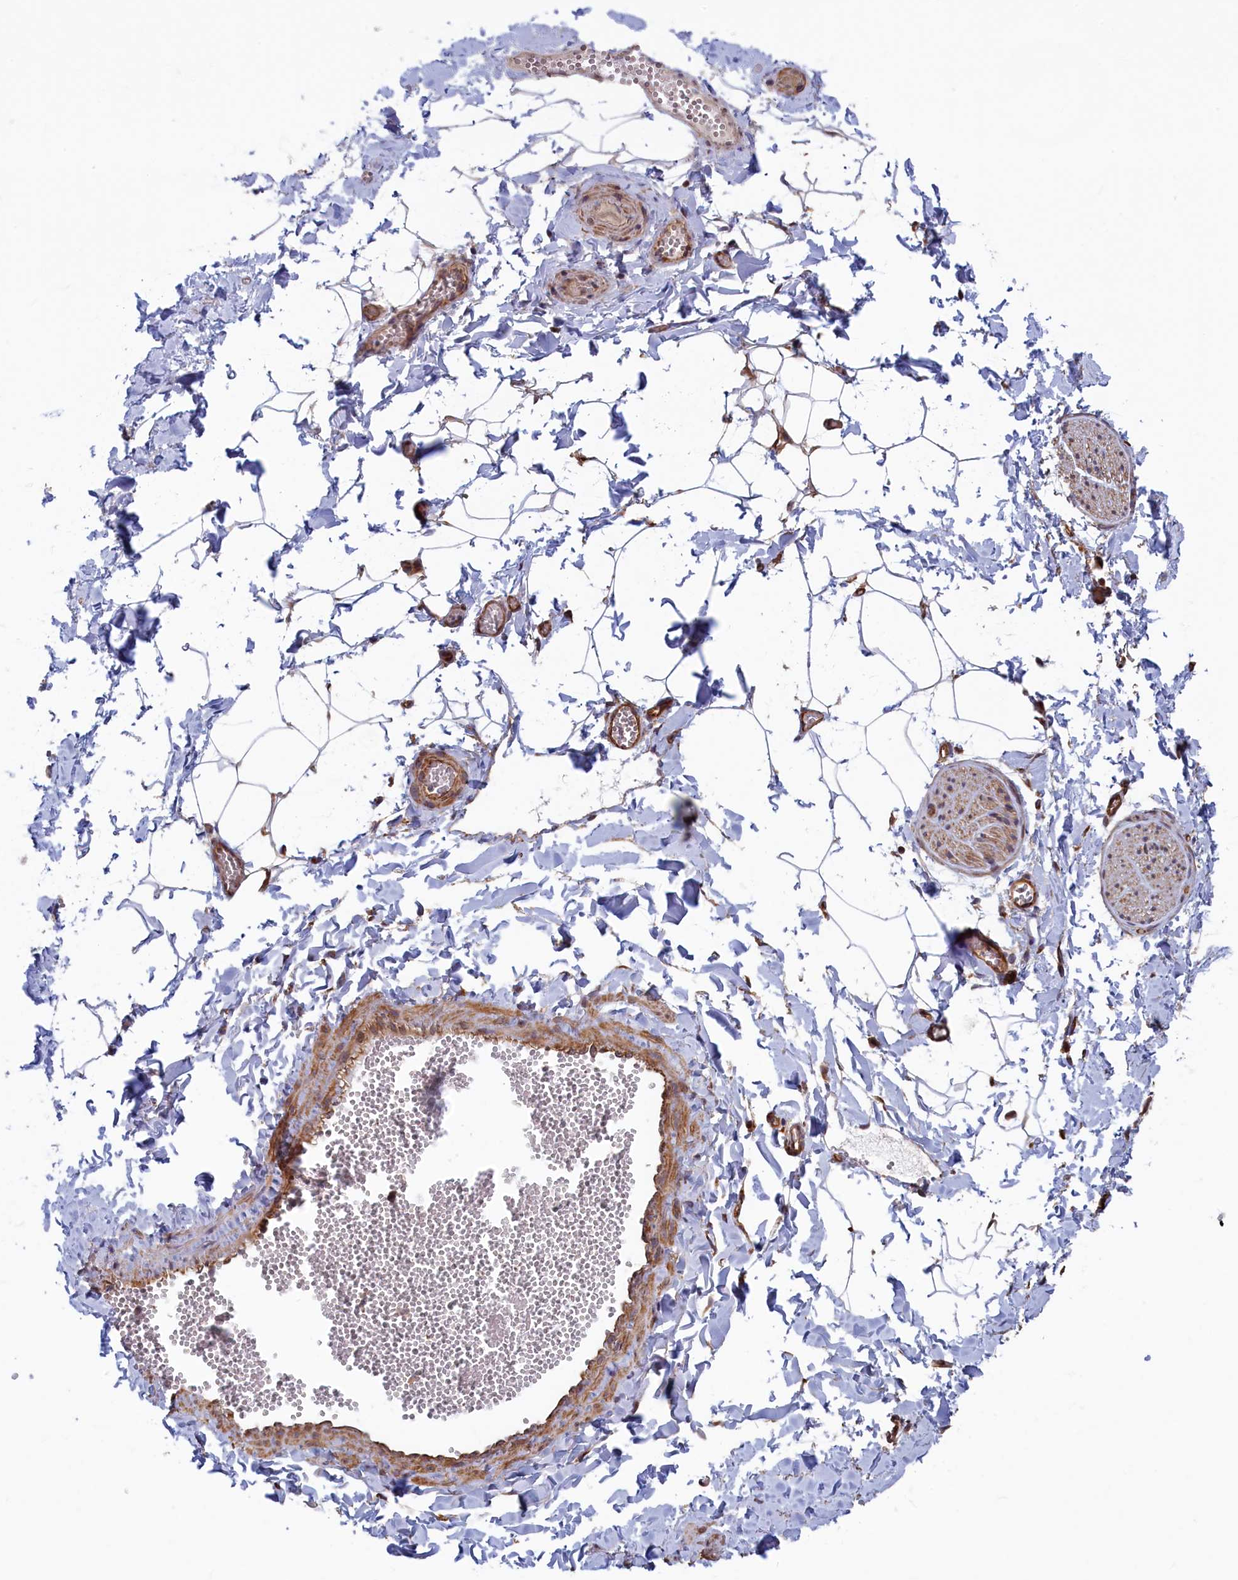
{"staining": {"intensity": "negative", "quantity": "none", "location": "none"}, "tissue": "adipose tissue", "cell_type": "Adipocytes", "image_type": "normal", "snomed": [{"axis": "morphology", "description": "Normal tissue, NOS"}, {"axis": "topography", "description": "Gallbladder"}, {"axis": "topography", "description": "Peripheral nerve tissue"}], "caption": "Immunohistochemistry (IHC) of normal human adipose tissue exhibits no staining in adipocytes.", "gene": "RILPL1", "patient": {"sex": "male", "age": 38}}